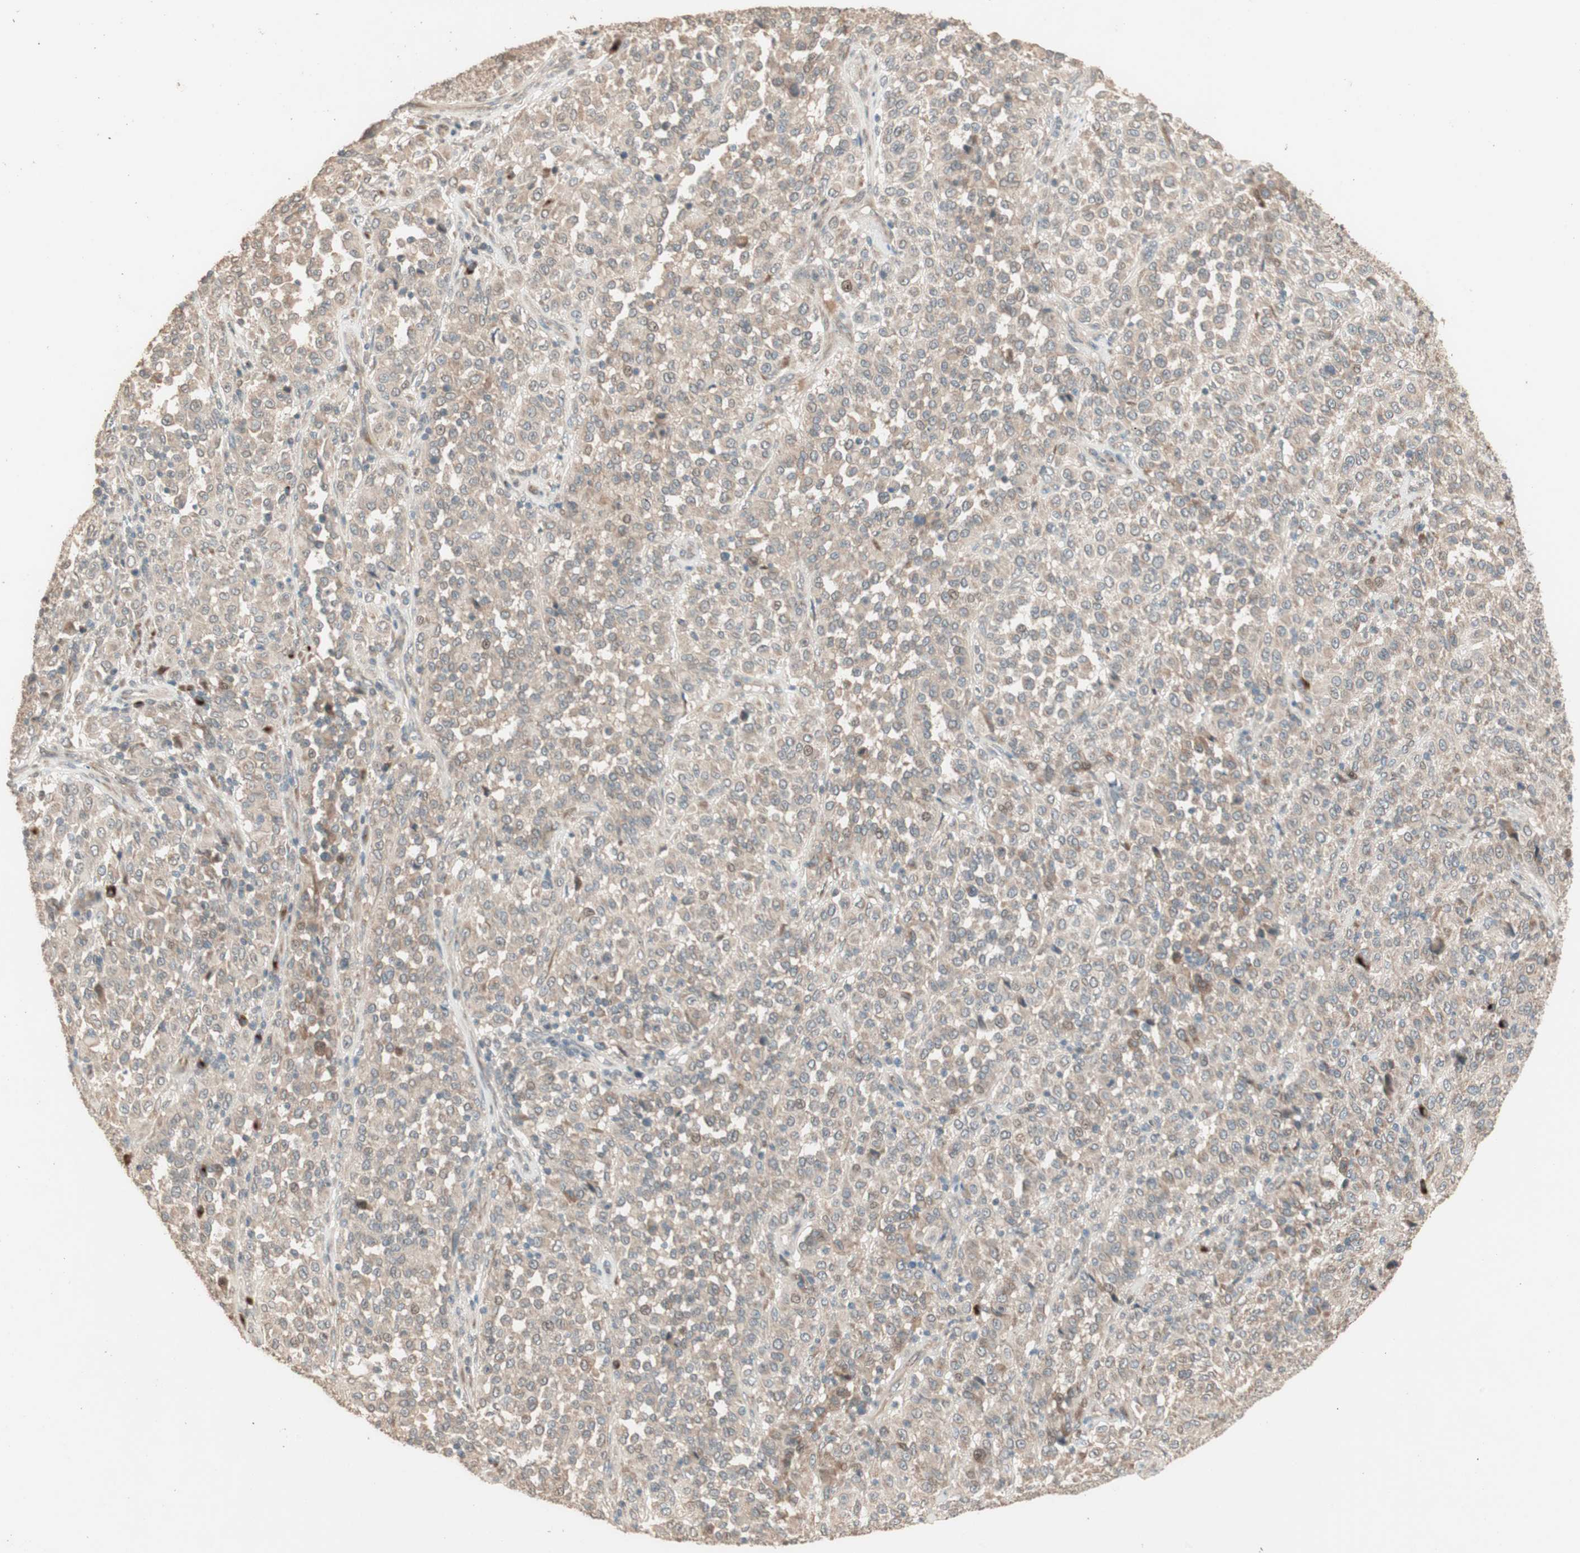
{"staining": {"intensity": "moderate", "quantity": ">75%", "location": "cytoplasmic/membranous"}, "tissue": "melanoma", "cell_type": "Tumor cells", "image_type": "cancer", "snomed": [{"axis": "morphology", "description": "Malignant melanoma, Metastatic site"}, {"axis": "topography", "description": "Pancreas"}], "caption": "High-power microscopy captured an immunohistochemistry photomicrograph of melanoma, revealing moderate cytoplasmic/membranous positivity in approximately >75% of tumor cells.", "gene": "RARRES1", "patient": {"sex": "female", "age": 30}}